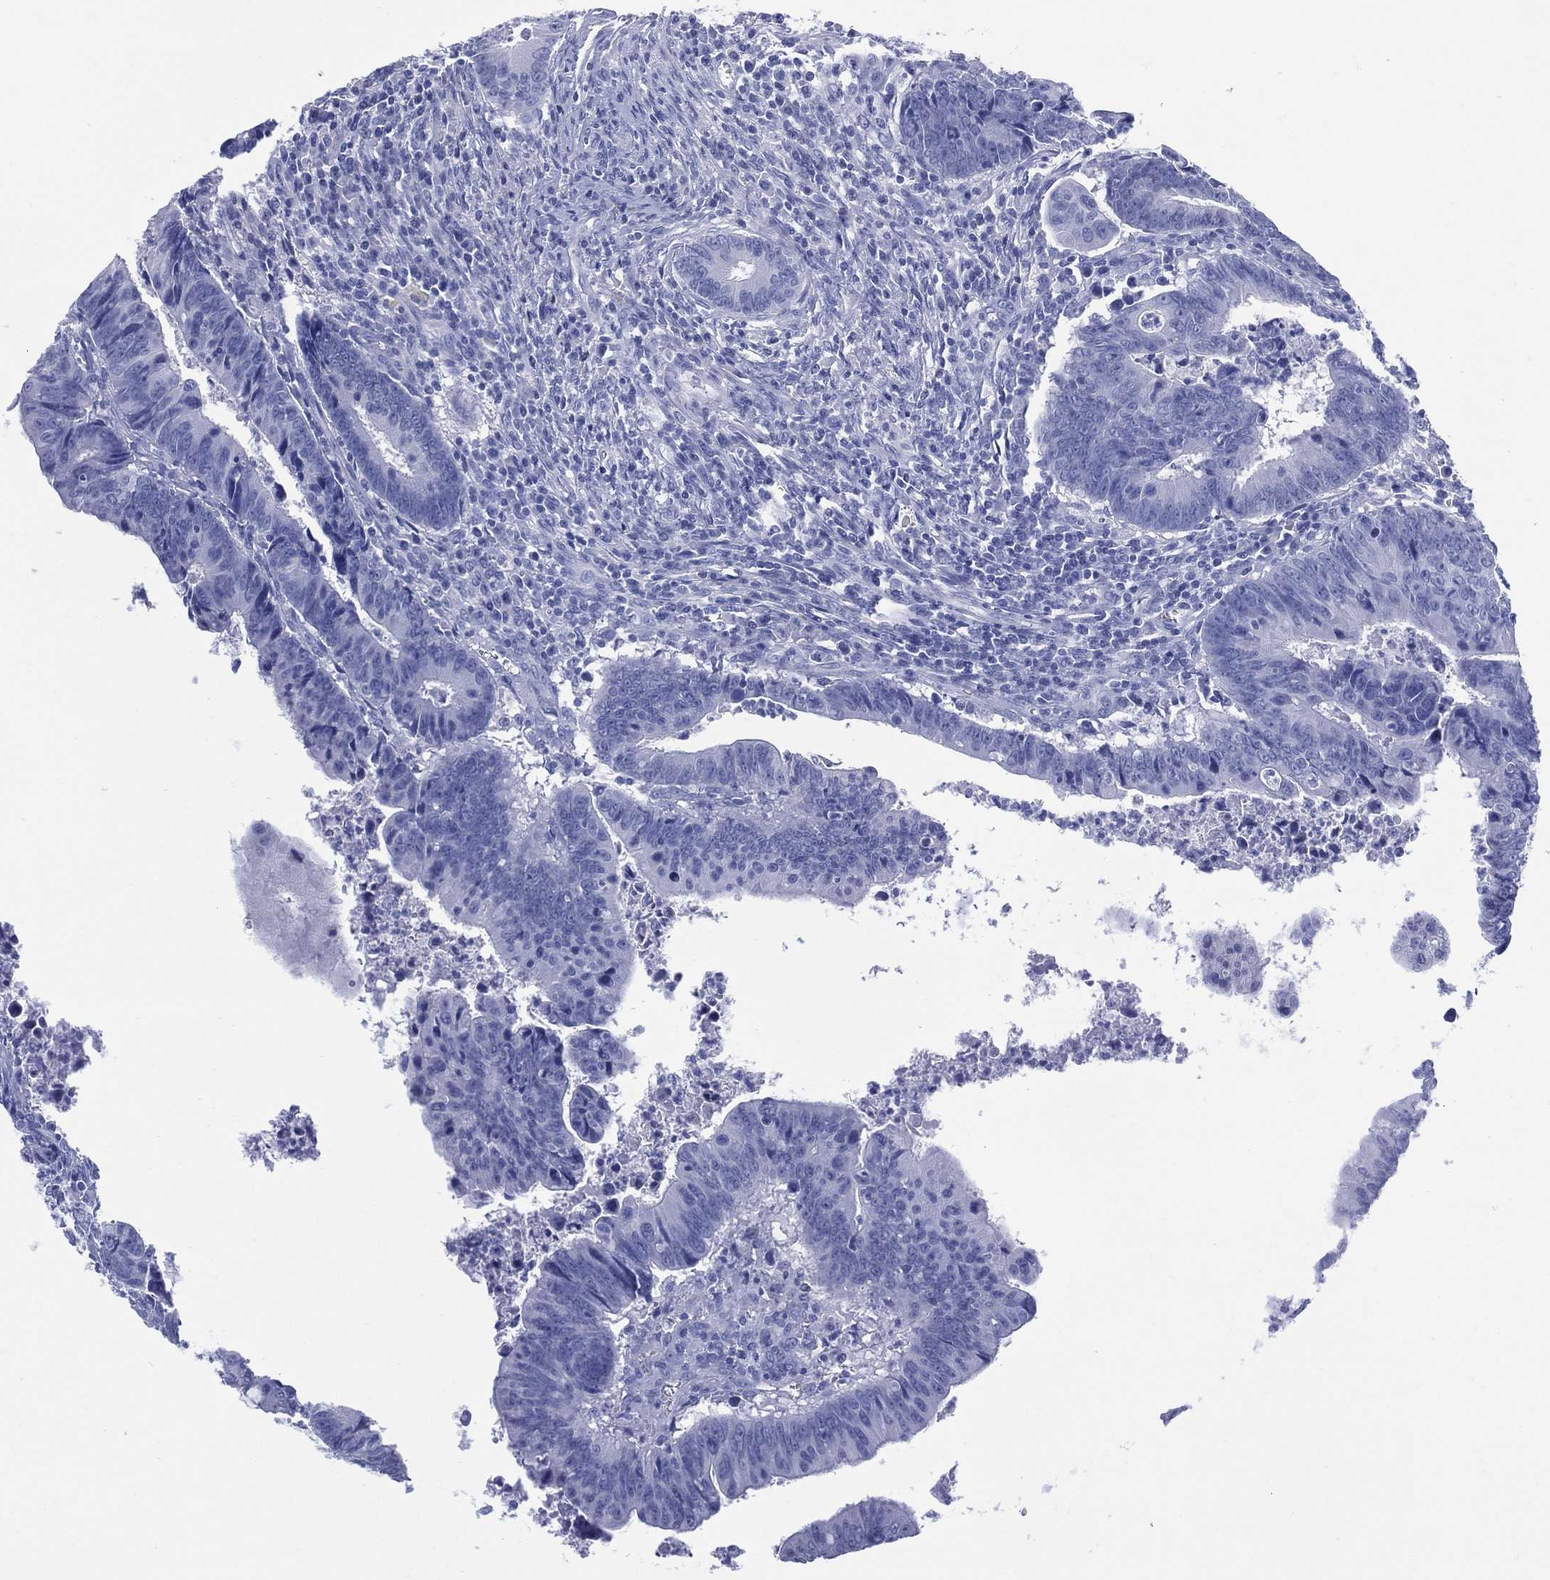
{"staining": {"intensity": "negative", "quantity": "none", "location": "none"}, "tissue": "colorectal cancer", "cell_type": "Tumor cells", "image_type": "cancer", "snomed": [{"axis": "morphology", "description": "Adenocarcinoma, NOS"}, {"axis": "topography", "description": "Colon"}], "caption": "High power microscopy micrograph of an immunohistochemistry (IHC) image of colorectal cancer, revealing no significant staining in tumor cells.", "gene": "LRRD1", "patient": {"sex": "female", "age": 87}}